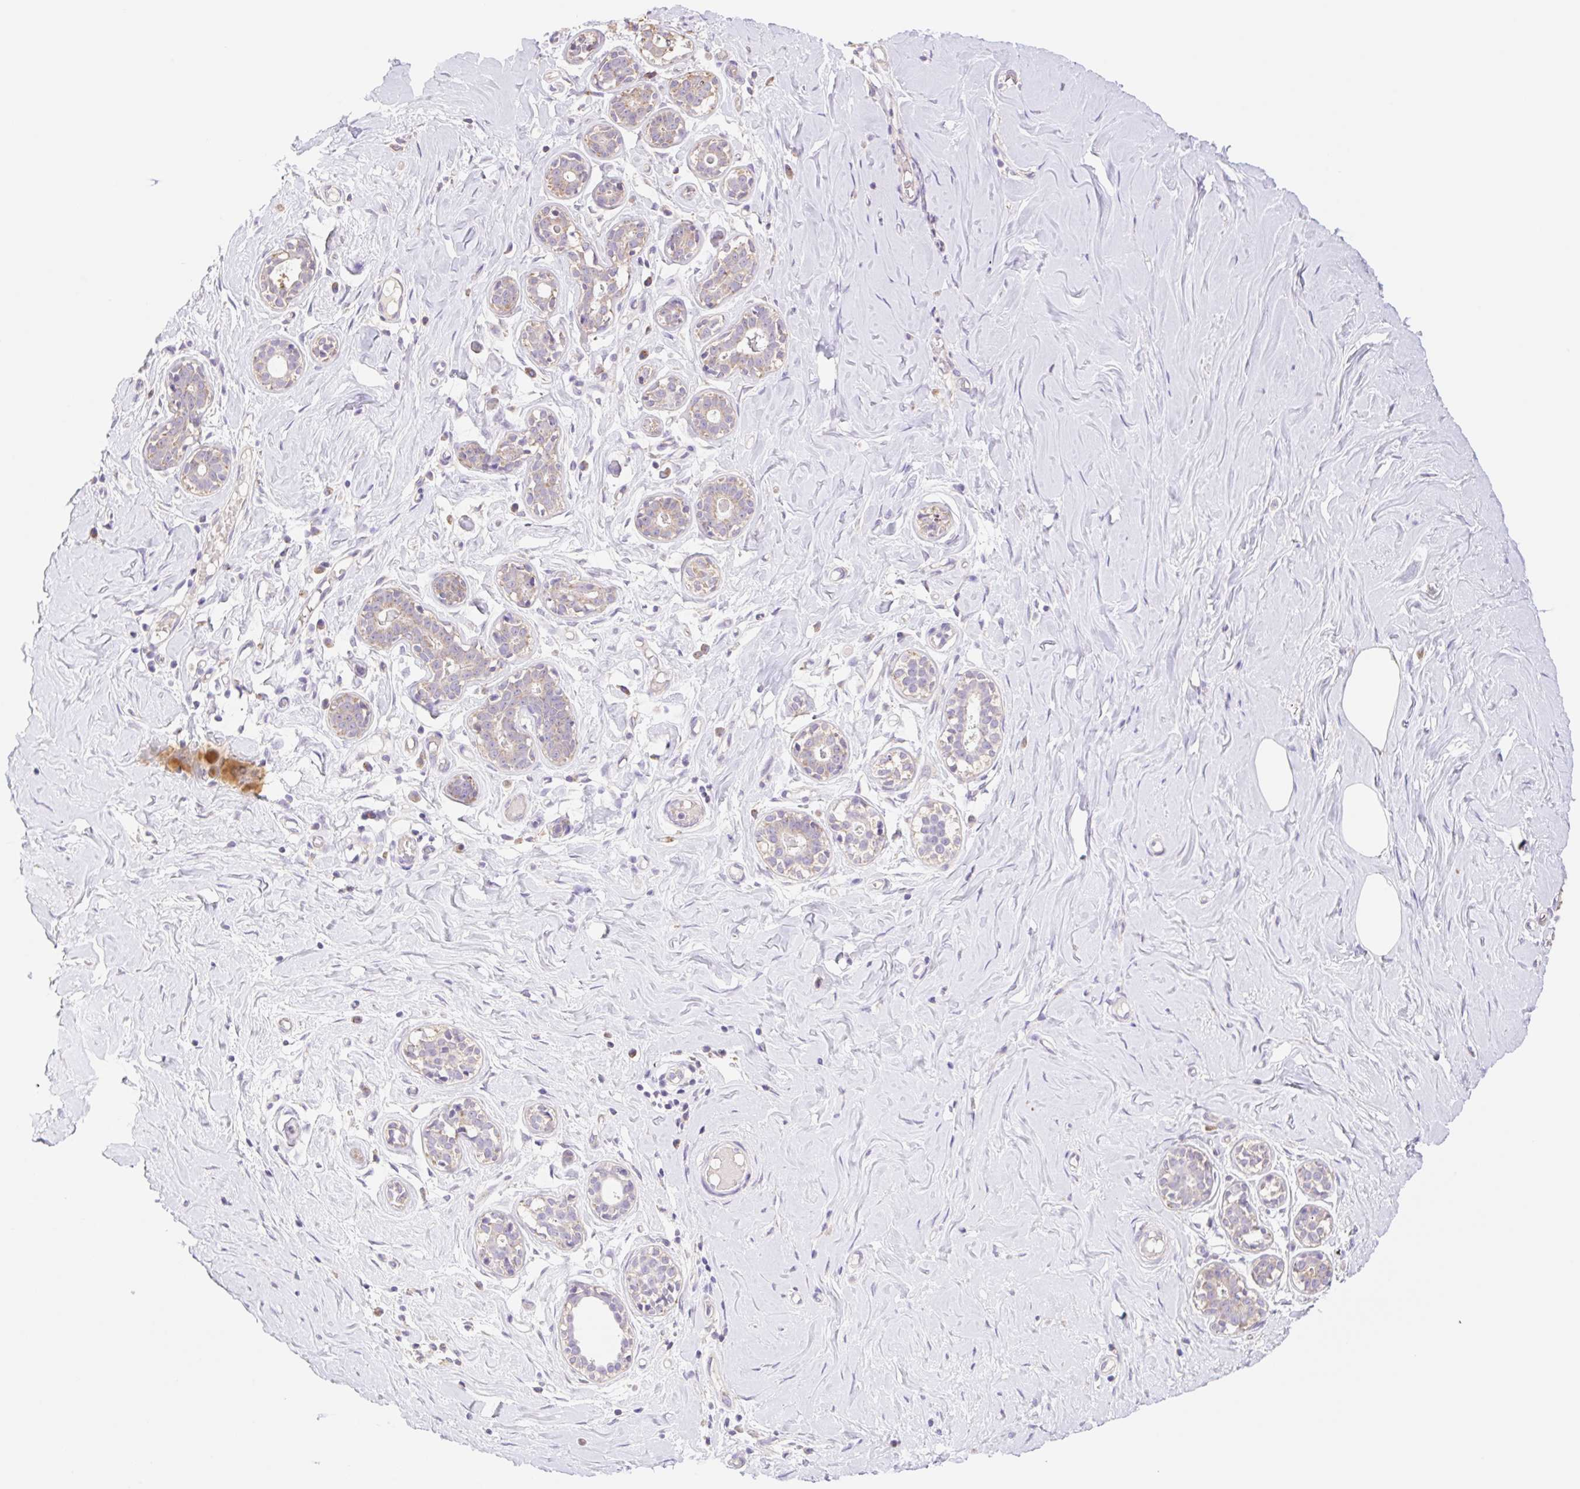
{"staining": {"intensity": "negative", "quantity": "none", "location": "none"}, "tissue": "breast", "cell_type": "Adipocytes", "image_type": "normal", "snomed": [{"axis": "morphology", "description": "Normal tissue, NOS"}, {"axis": "topography", "description": "Breast"}], "caption": "The image demonstrates no significant positivity in adipocytes of breast.", "gene": "COPZ2", "patient": {"sex": "female", "age": 27}}